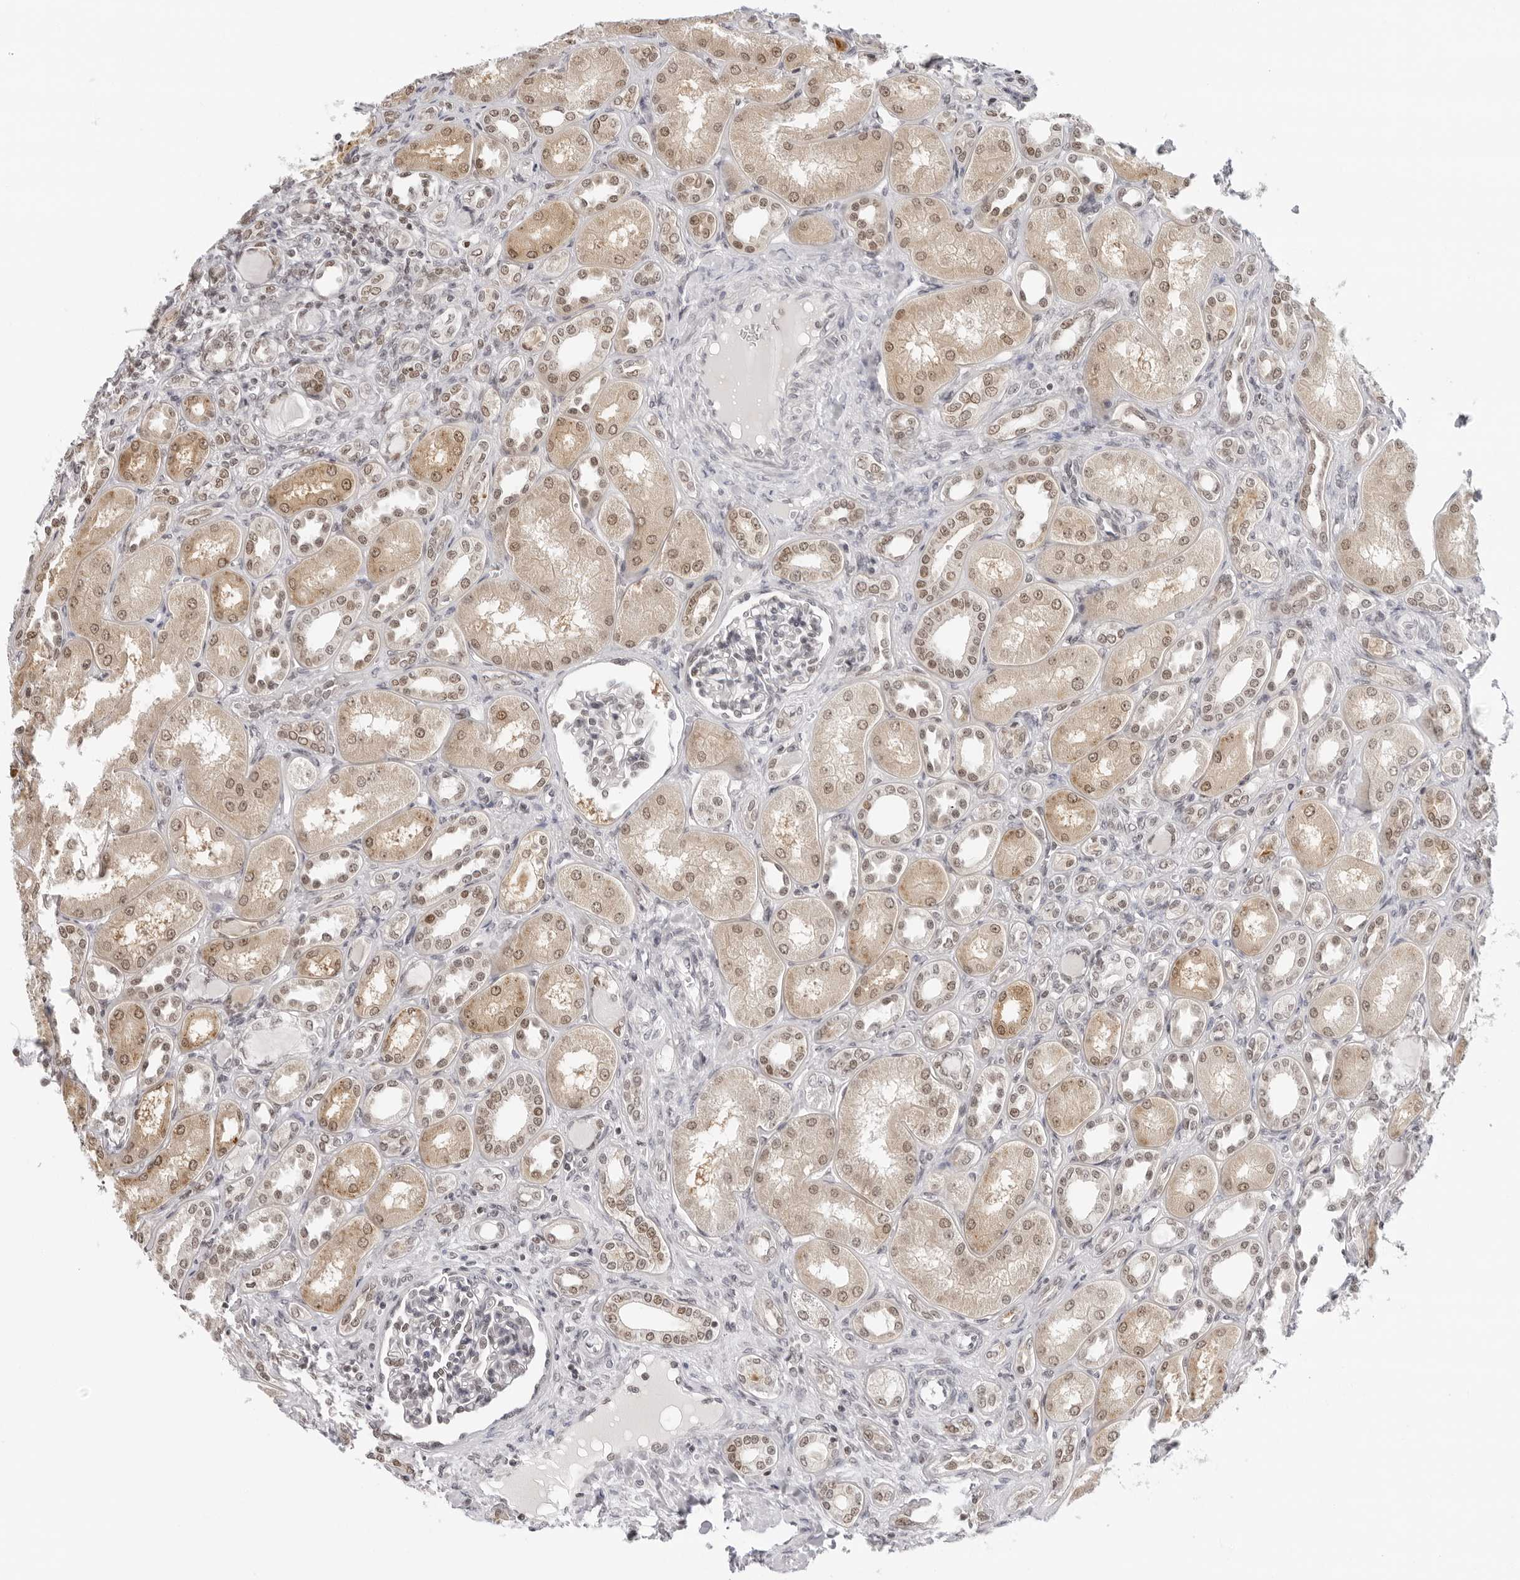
{"staining": {"intensity": "moderate", "quantity": "<25%", "location": "nuclear"}, "tissue": "kidney", "cell_type": "Cells in glomeruli", "image_type": "normal", "snomed": [{"axis": "morphology", "description": "Normal tissue, NOS"}, {"axis": "topography", "description": "Kidney"}], "caption": "A histopathology image of kidney stained for a protein exhibits moderate nuclear brown staining in cells in glomeruli.", "gene": "MSH6", "patient": {"sex": "male", "age": 7}}